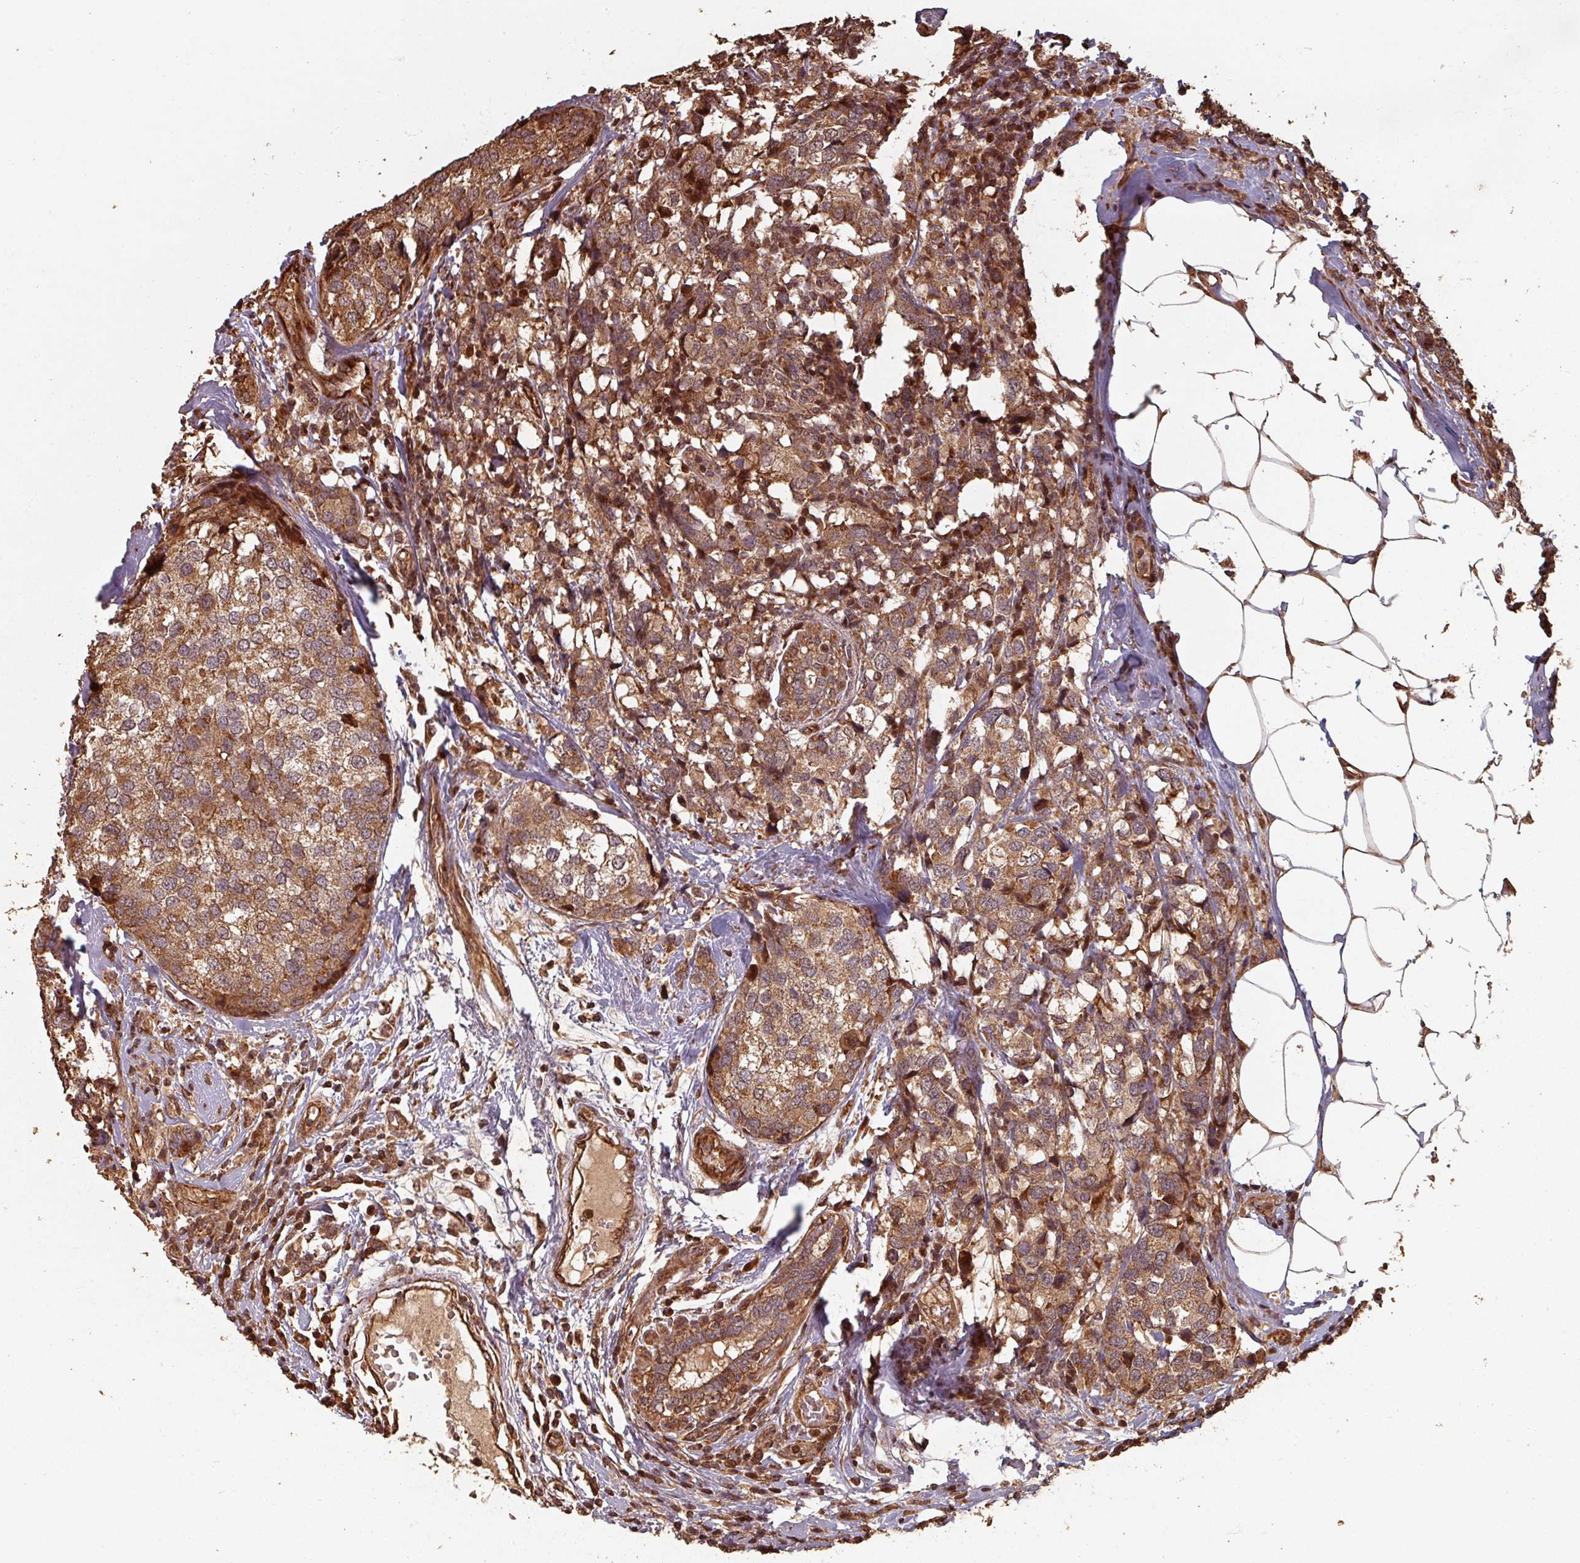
{"staining": {"intensity": "strong", "quantity": ">75%", "location": "cytoplasmic/membranous"}, "tissue": "breast cancer", "cell_type": "Tumor cells", "image_type": "cancer", "snomed": [{"axis": "morphology", "description": "Lobular carcinoma"}, {"axis": "topography", "description": "Breast"}], "caption": "Breast cancer (lobular carcinoma) stained with a brown dye shows strong cytoplasmic/membranous positive positivity in approximately >75% of tumor cells.", "gene": "EID1", "patient": {"sex": "female", "age": 59}}